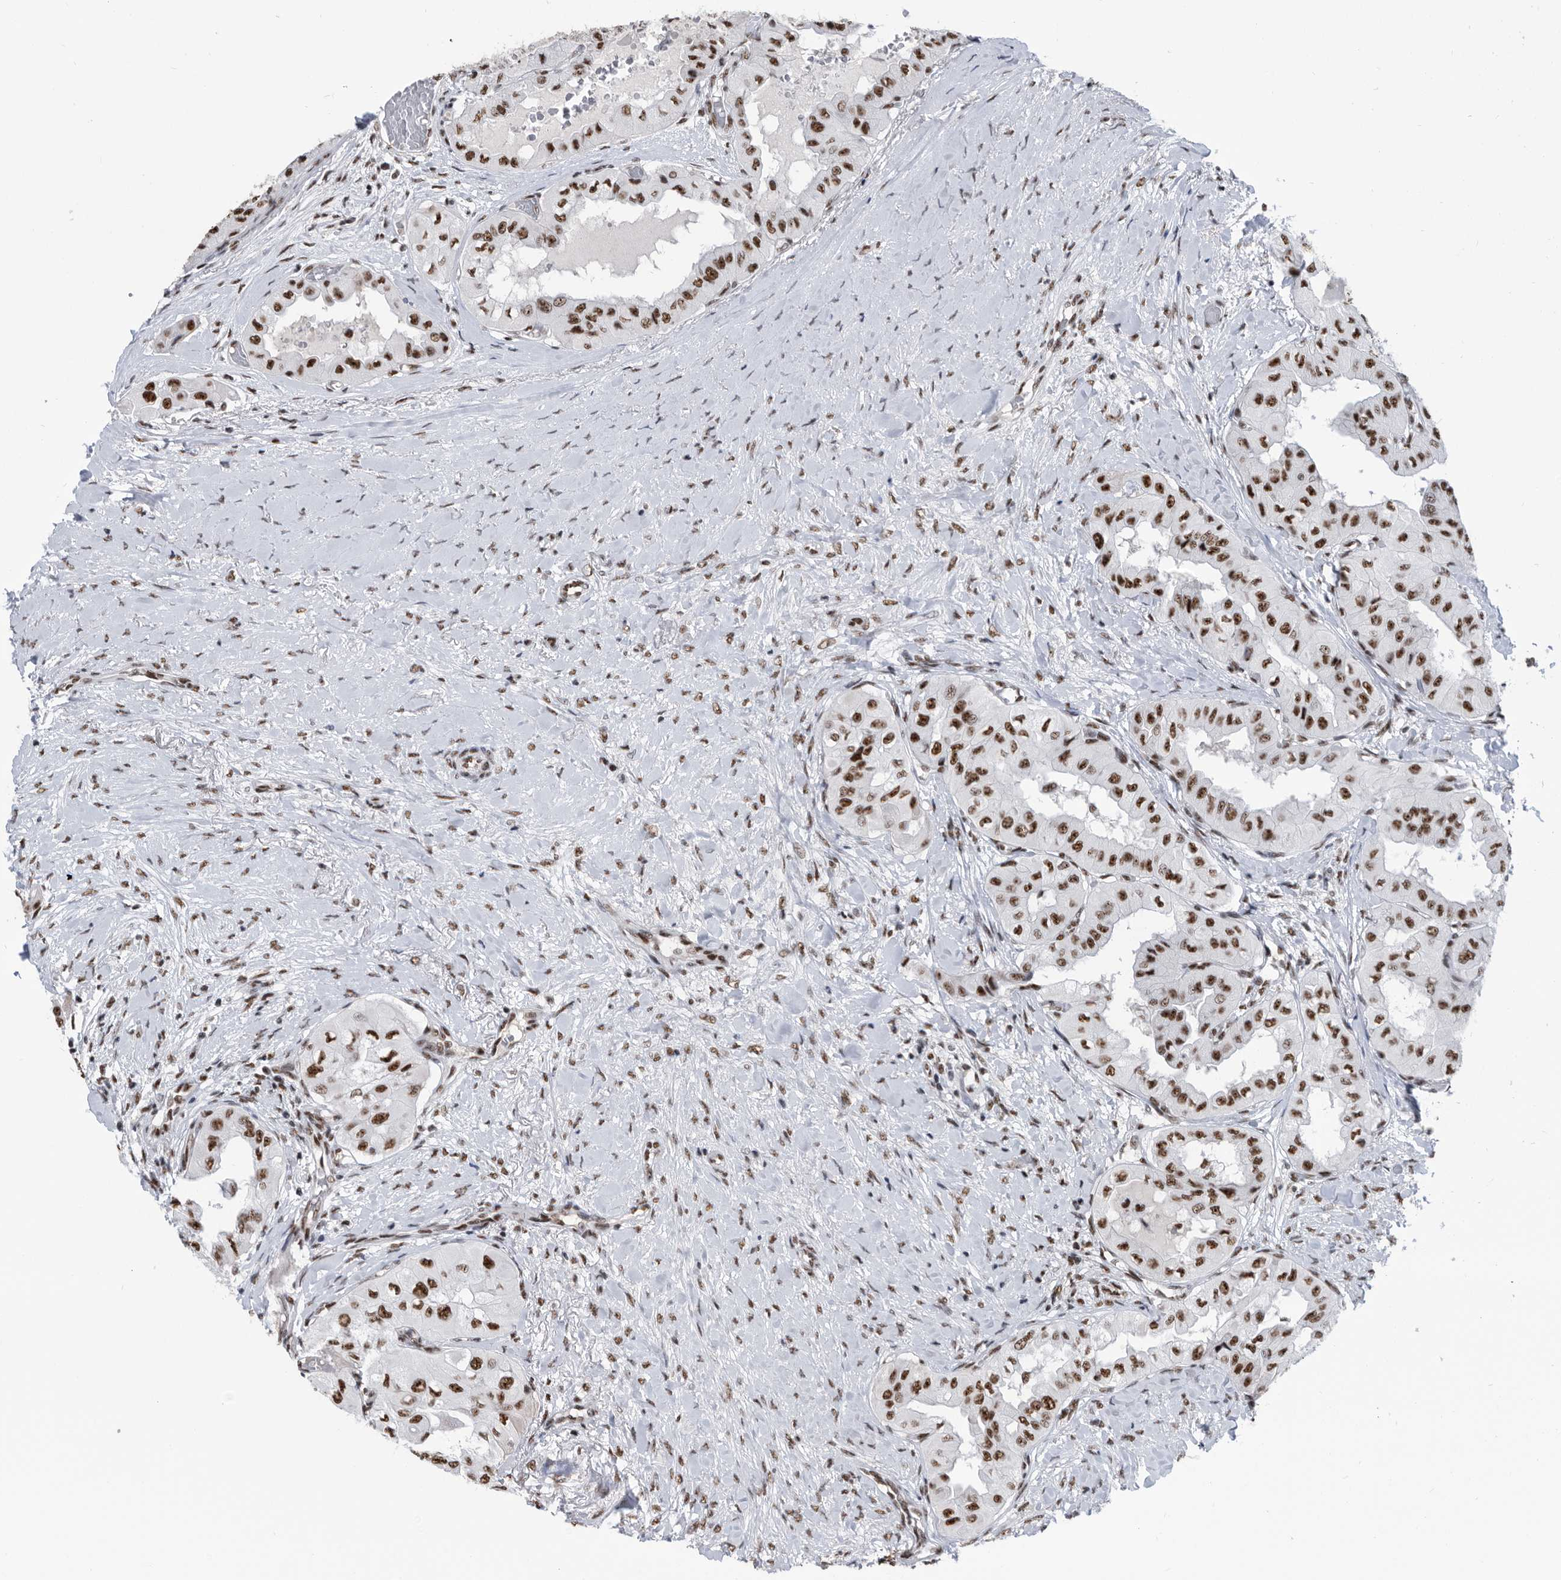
{"staining": {"intensity": "strong", "quantity": ">75%", "location": "nuclear"}, "tissue": "thyroid cancer", "cell_type": "Tumor cells", "image_type": "cancer", "snomed": [{"axis": "morphology", "description": "Papillary adenocarcinoma, NOS"}, {"axis": "topography", "description": "Thyroid gland"}], "caption": "Thyroid papillary adenocarcinoma stained with immunohistochemistry (IHC) shows strong nuclear expression in about >75% of tumor cells.", "gene": "SF3A1", "patient": {"sex": "female", "age": 59}}